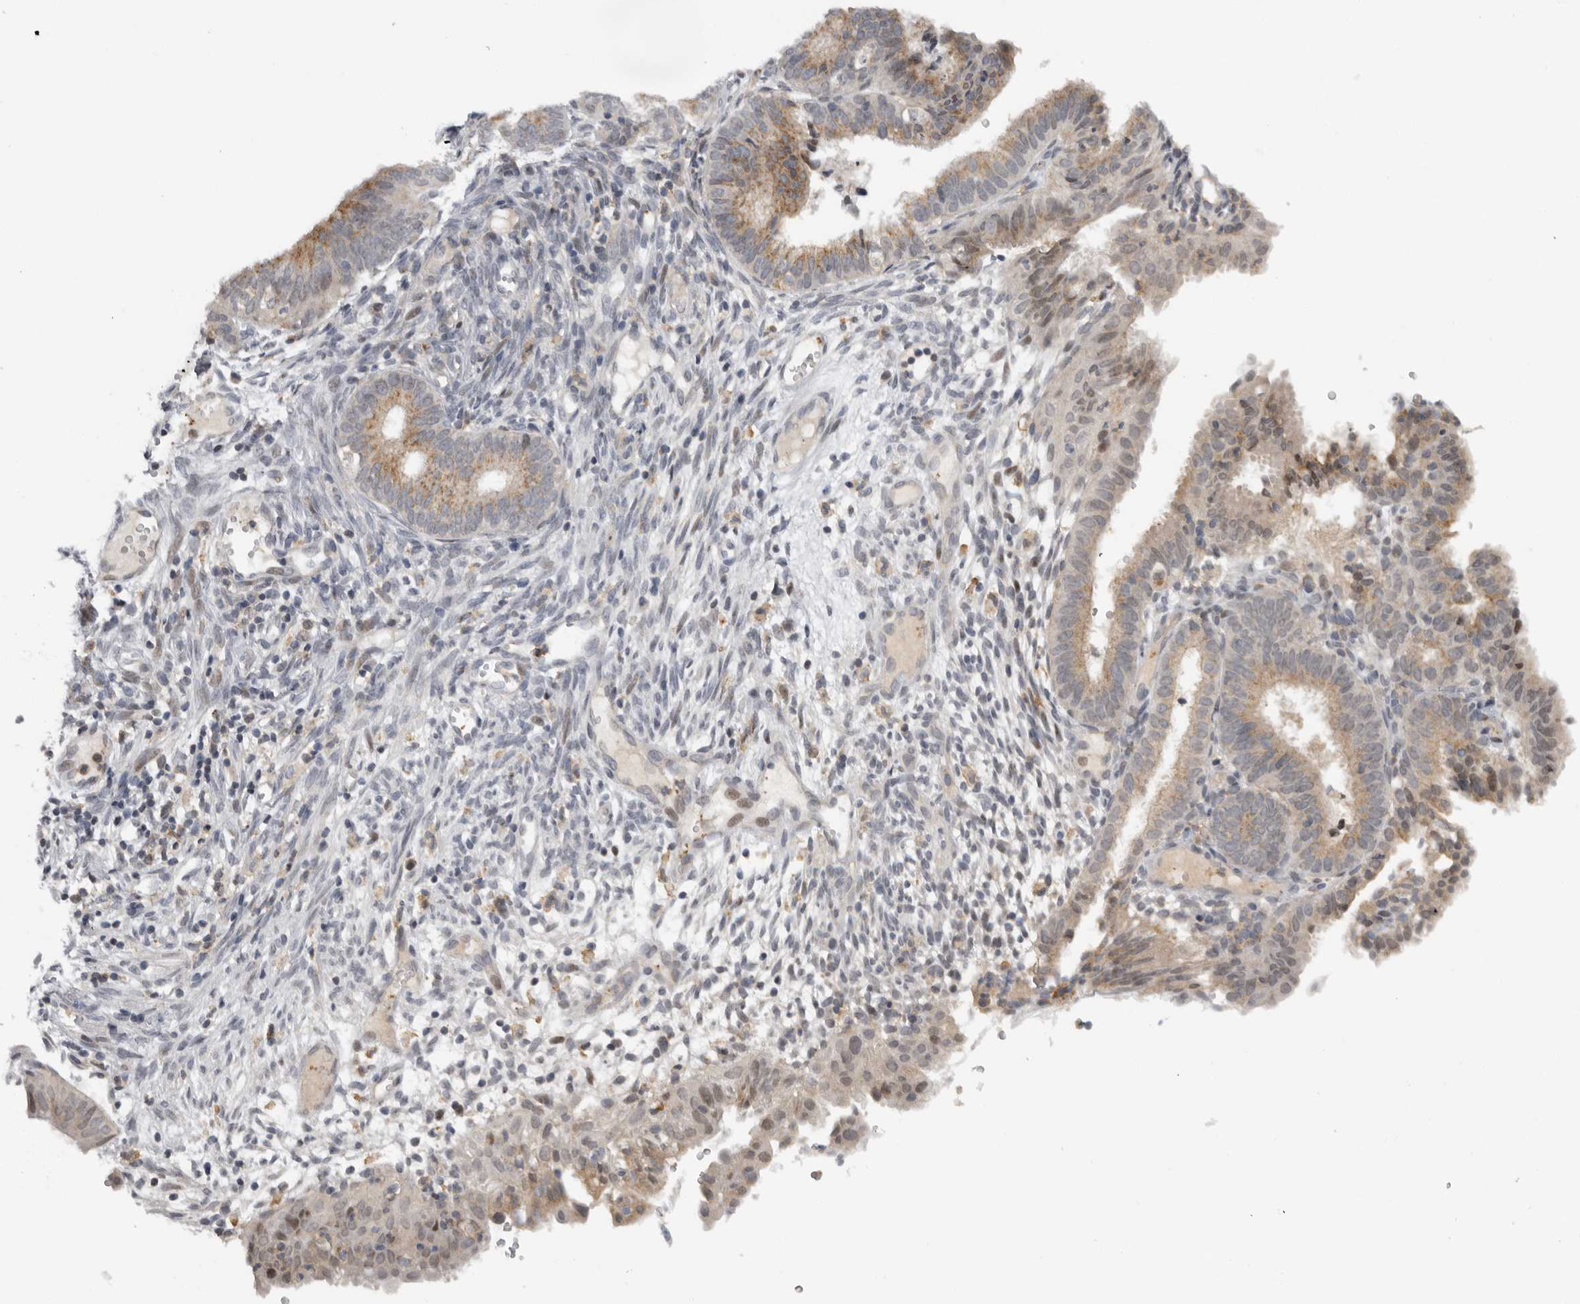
{"staining": {"intensity": "weak", "quantity": ">75%", "location": "cytoplasmic/membranous"}, "tissue": "endometrial cancer", "cell_type": "Tumor cells", "image_type": "cancer", "snomed": [{"axis": "morphology", "description": "Adenocarcinoma, NOS"}, {"axis": "topography", "description": "Endometrium"}], "caption": "Brown immunohistochemical staining in human endometrial cancer exhibits weak cytoplasmic/membranous staining in approximately >75% of tumor cells. (DAB (3,3'-diaminobenzidine) = brown stain, brightfield microscopy at high magnification).", "gene": "KIF2B", "patient": {"sex": "female", "age": 51}}